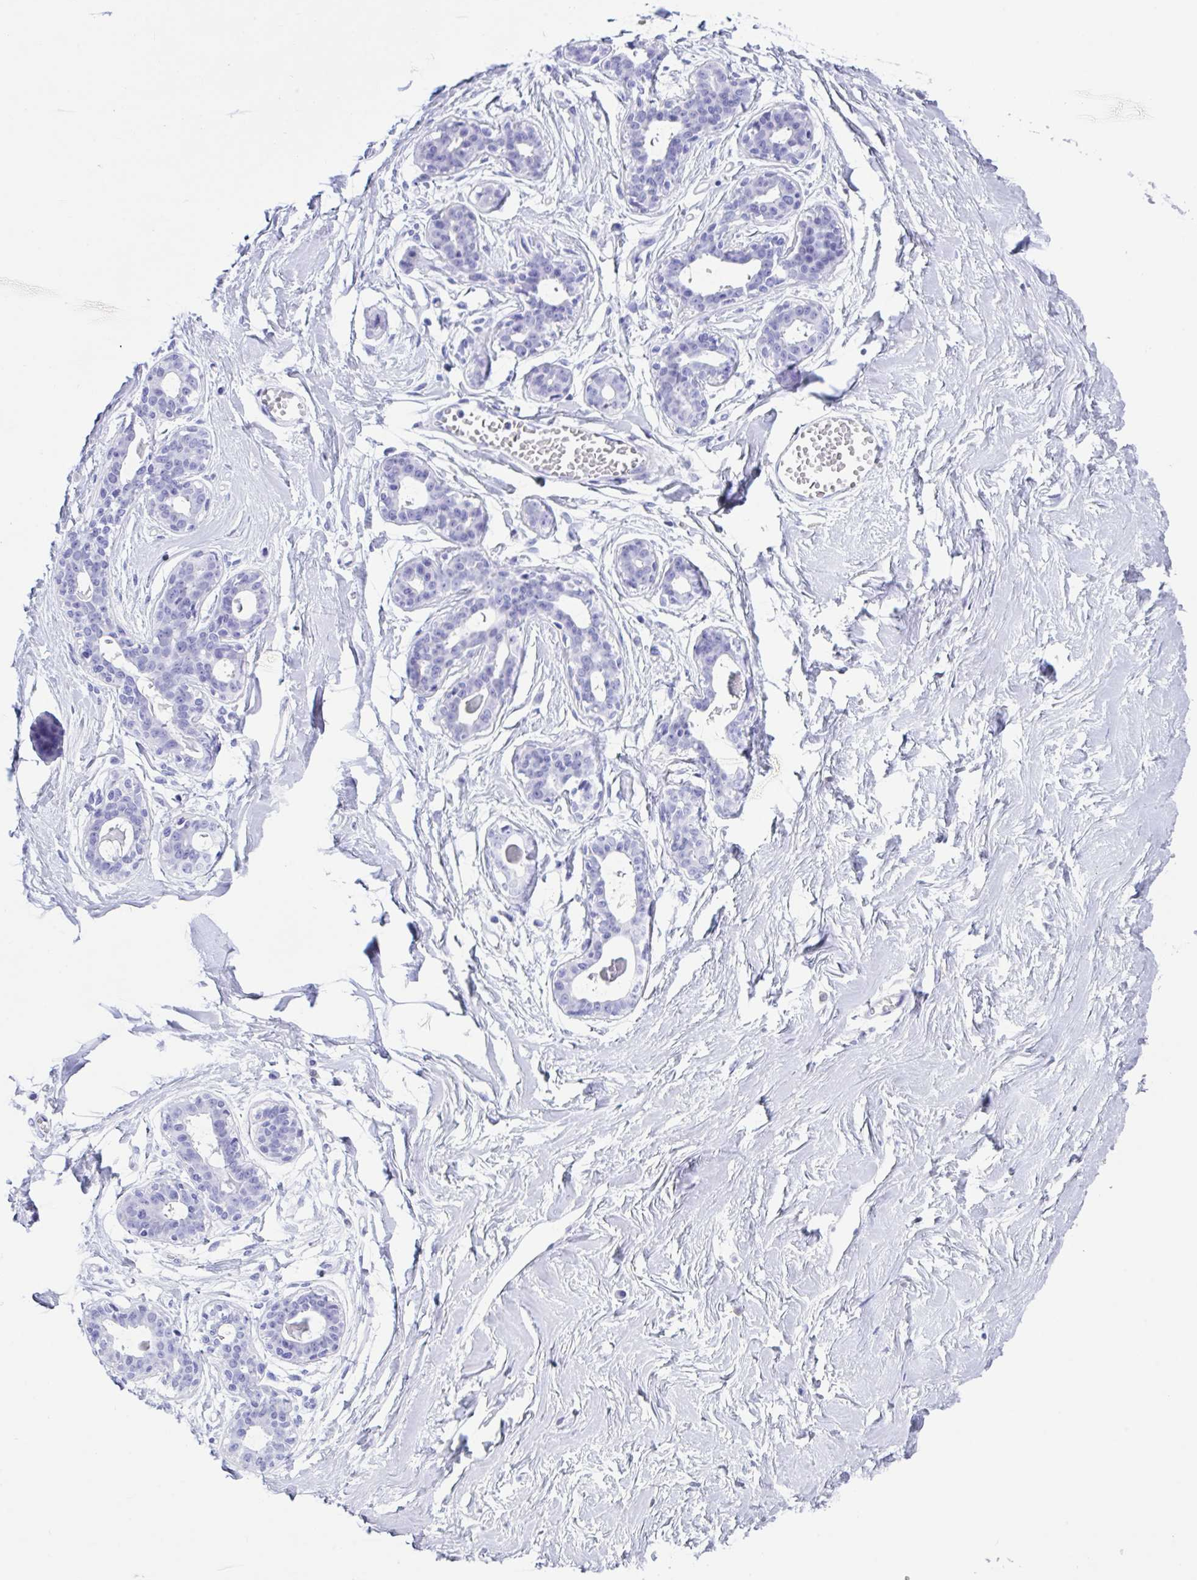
{"staining": {"intensity": "negative", "quantity": "none", "location": "none"}, "tissue": "breast", "cell_type": "Adipocytes", "image_type": "normal", "snomed": [{"axis": "morphology", "description": "Normal tissue, NOS"}, {"axis": "topography", "description": "Breast"}], "caption": "Adipocytes are negative for brown protein staining in normal breast. (Brightfield microscopy of DAB (3,3'-diaminobenzidine) immunohistochemistry (IHC) at high magnification).", "gene": "ZNF850", "patient": {"sex": "female", "age": 45}}